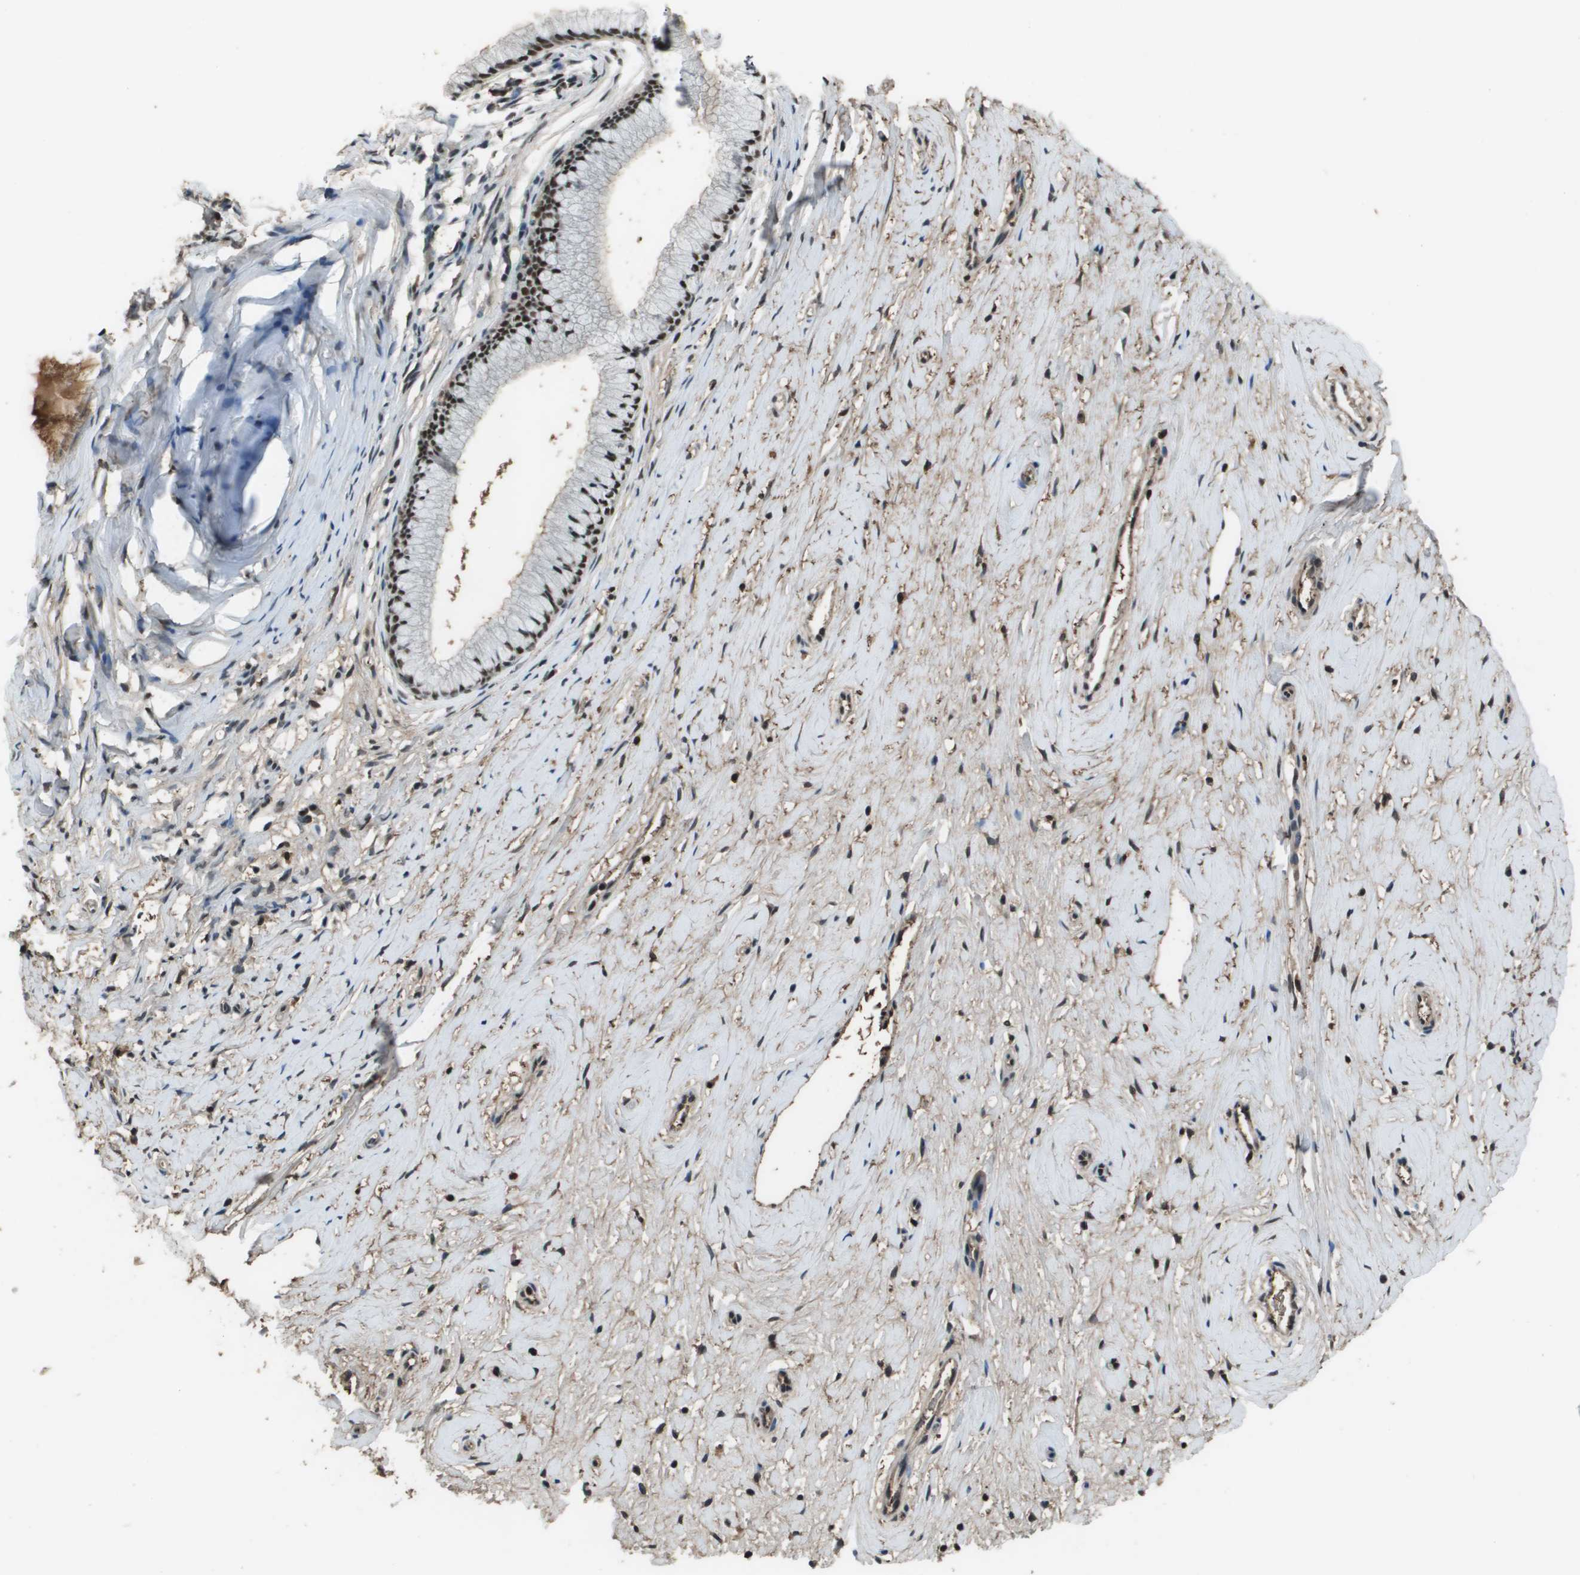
{"staining": {"intensity": "strong", "quantity": ">75%", "location": "nuclear"}, "tissue": "cervix", "cell_type": "Glandular cells", "image_type": "normal", "snomed": [{"axis": "morphology", "description": "Normal tissue, NOS"}, {"axis": "topography", "description": "Cervix"}], "caption": "Immunohistochemistry (IHC) micrograph of benign human cervix stained for a protein (brown), which demonstrates high levels of strong nuclear expression in approximately >75% of glandular cells.", "gene": "THRAP3", "patient": {"sex": "female", "age": 39}}